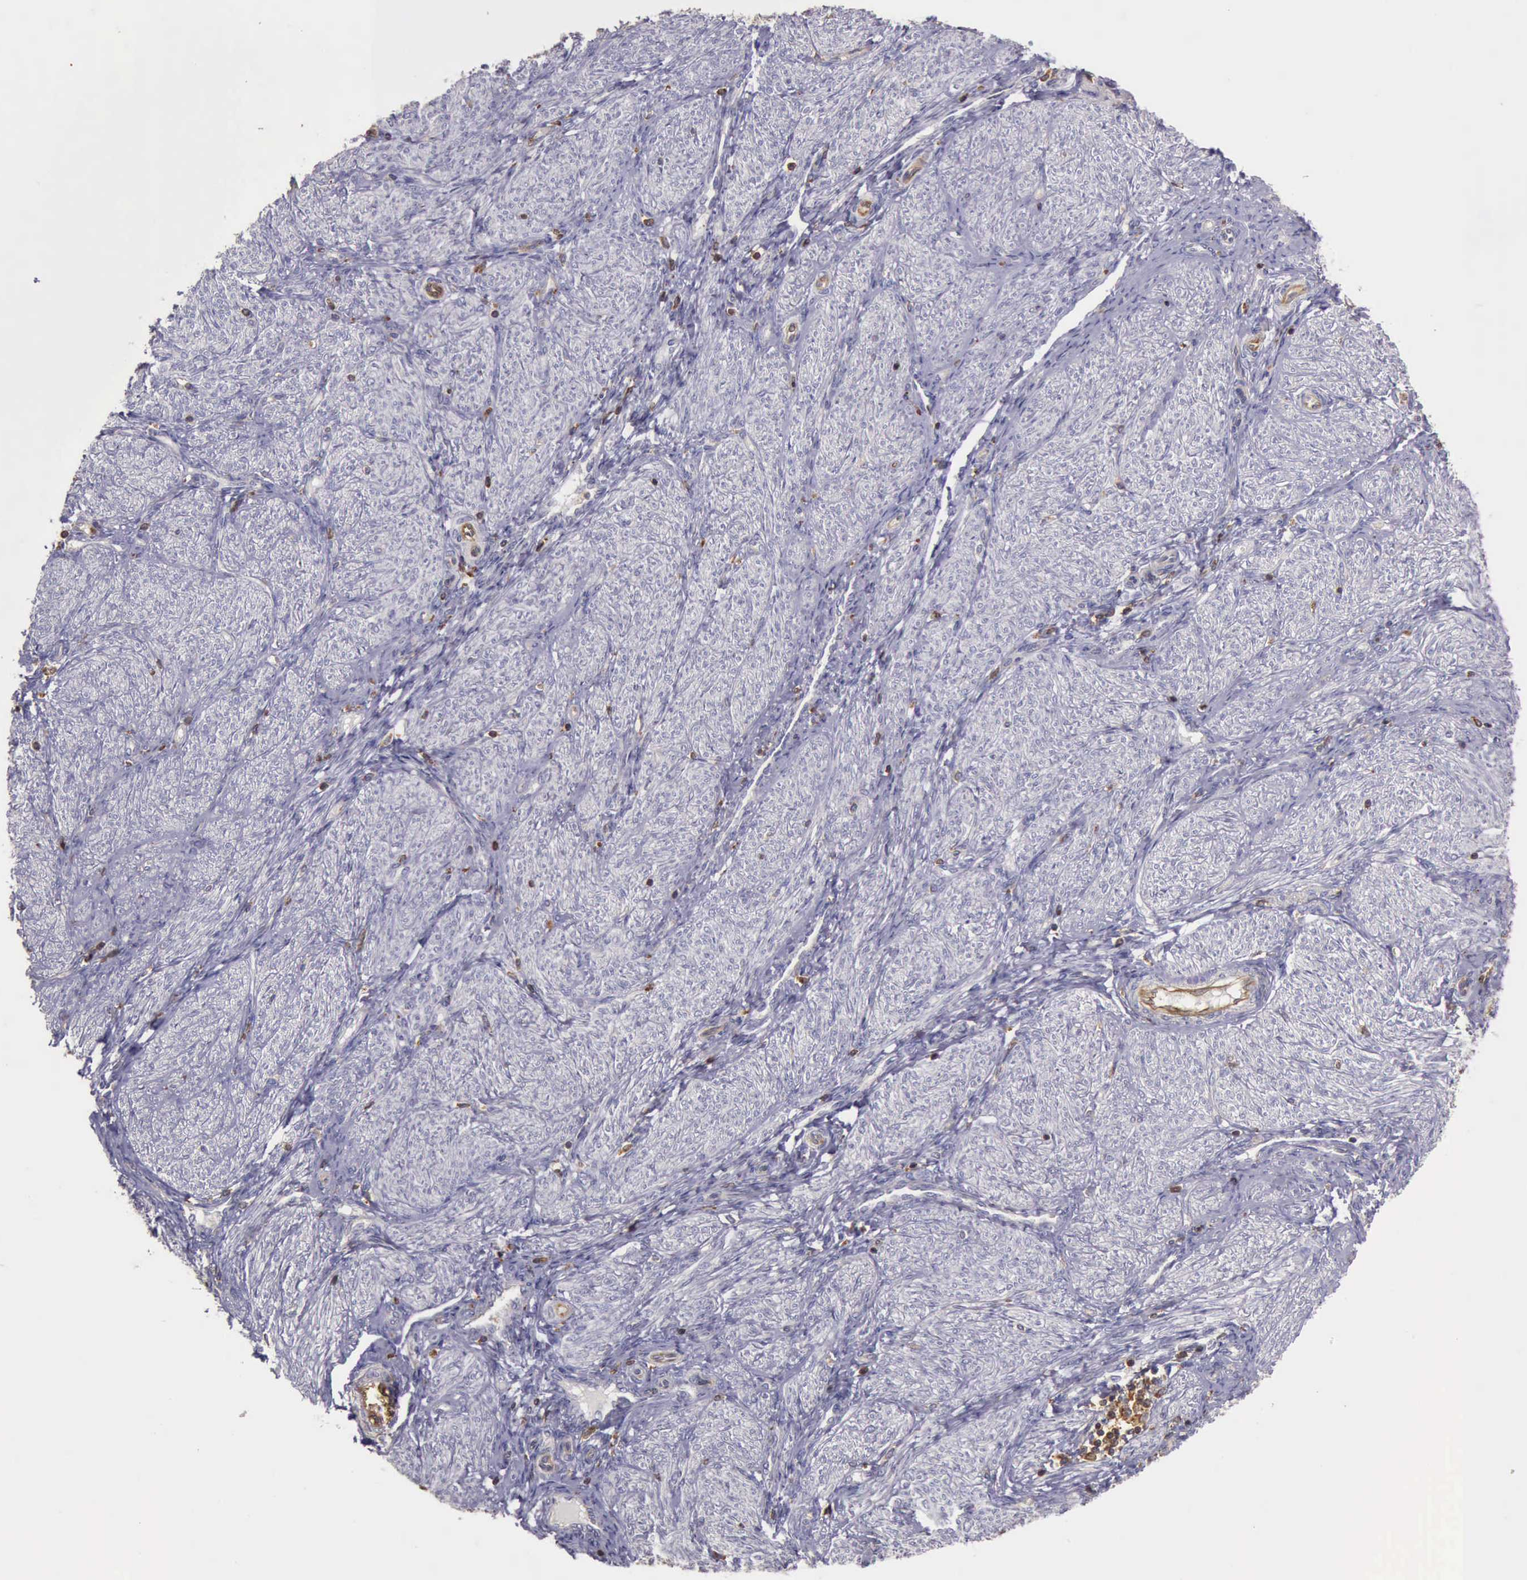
{"staining": {"intensity": "negative", "quantity": "none", "location": "none"}, "tissue": "endometrium", "cell_type": "Cells in endometrial stroma", "image_type": "normal", "snomed": [{"axis": "morphology", "description": "Normal tissue, NOS"}, {"axis": "topography", "description": "Endometrium"}], "caption": "IHC histopathology image of benign endometrium stained for a protein (brown), which reveals no expression in cells in endometrial stroma.", "gene": "ARHGAP4", "patient": {"sex": "female", "age": 36}}